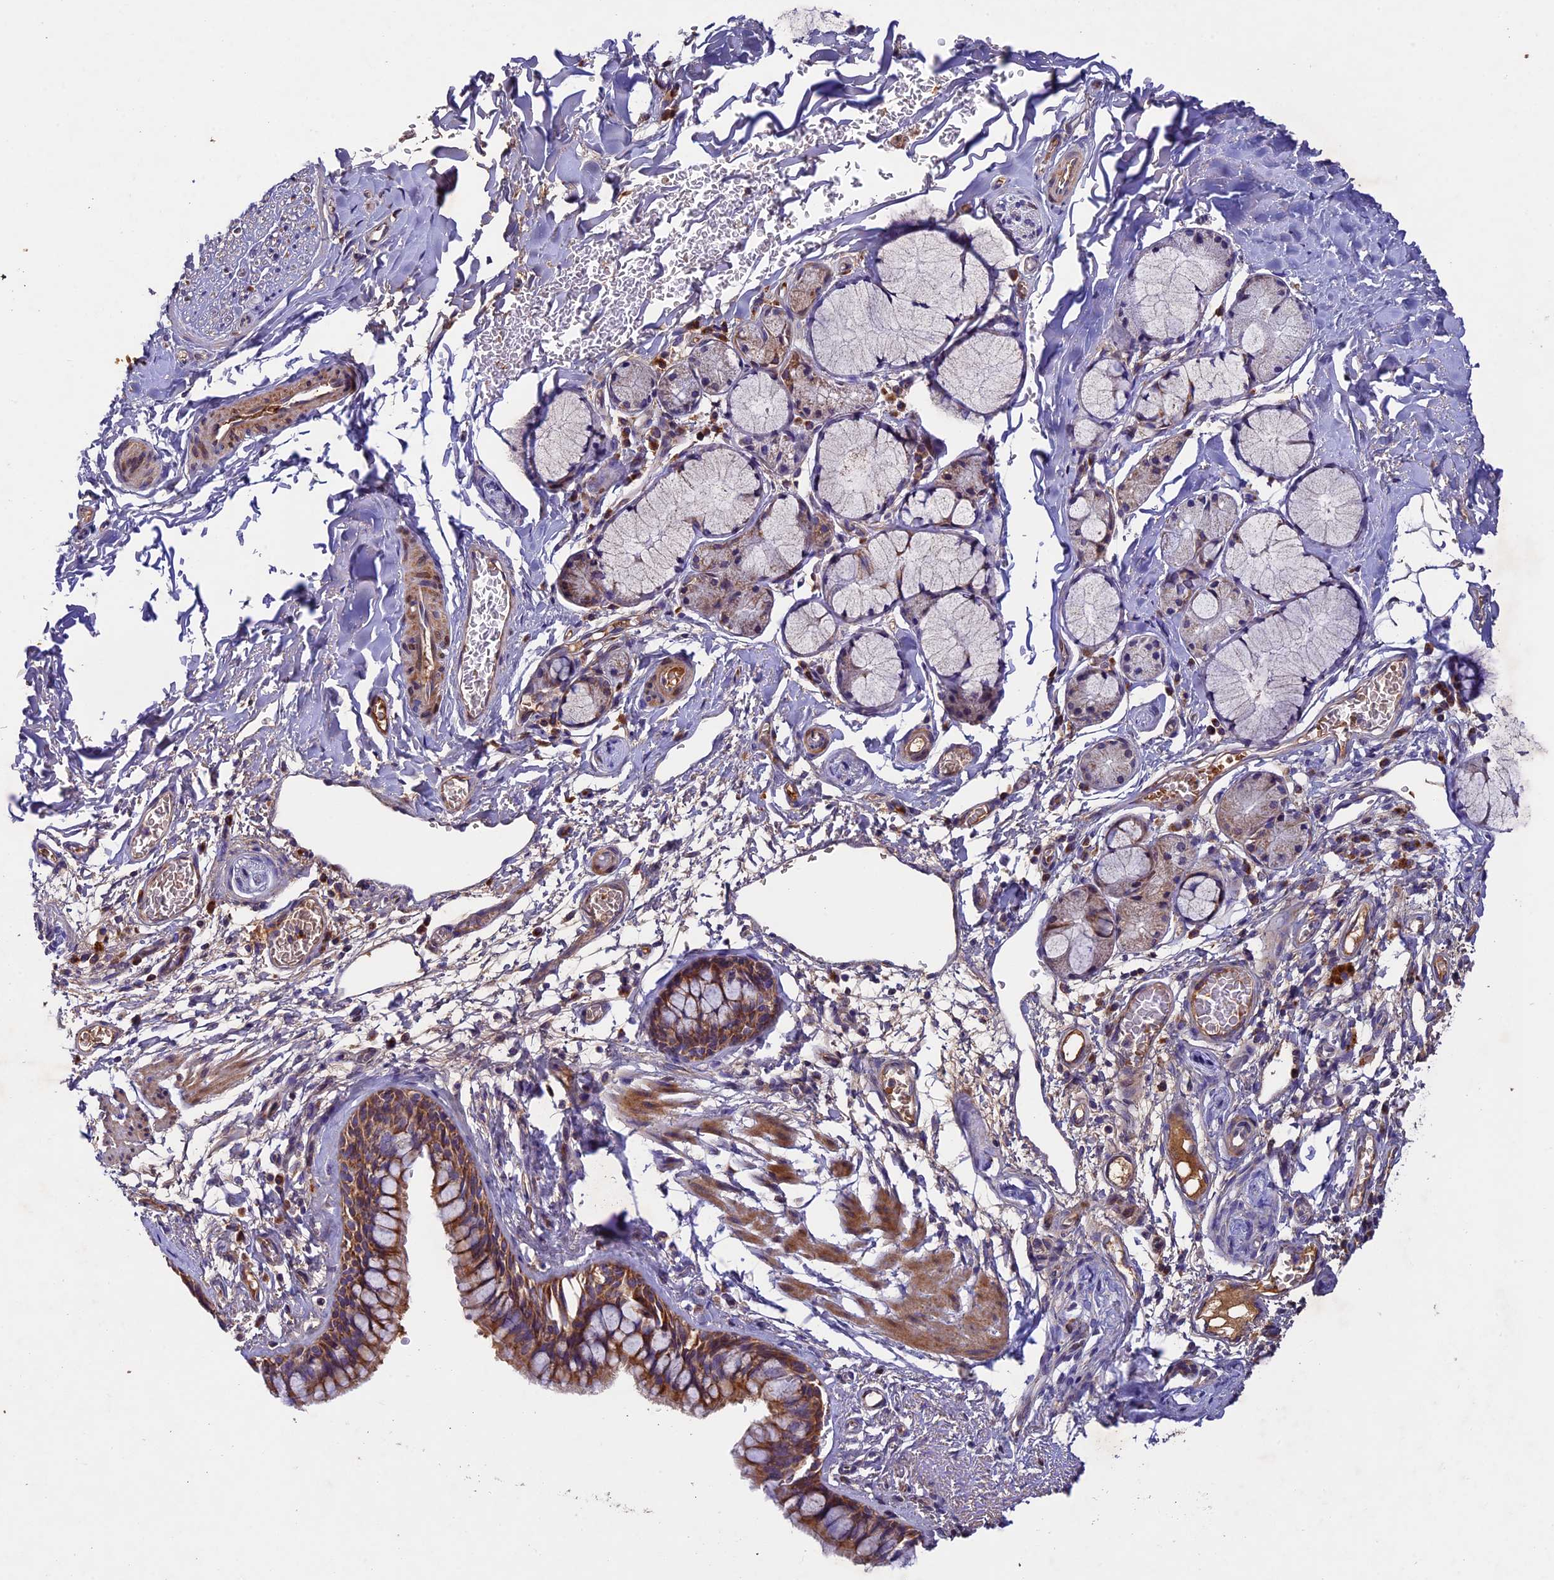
{"staining": {"intensity": "moderate", "quantity": ">75%", "location": "cytoplasmic/membranous"}, "tissue": "bronchus", "cell_type": "Respiratory epithelial cells", "image_type": "normal", "snomed": [{"axis": "morphology", "description": "Normal tissue, NOS"}, {"axis": "topography", "description": "Cartilage tissue"}, {"axis": "topography", "description": "Bronchus"}], "caption": "Bronchus was stained to show a protein in brown. There is medium levels of moderate cytoplasmic/membranous expression in approximately >75% of respiratory epithelial cells. Nuclei are stained in blue.", "gene": "OCEL1", "patient": {"sex": "female", "age": 36}}